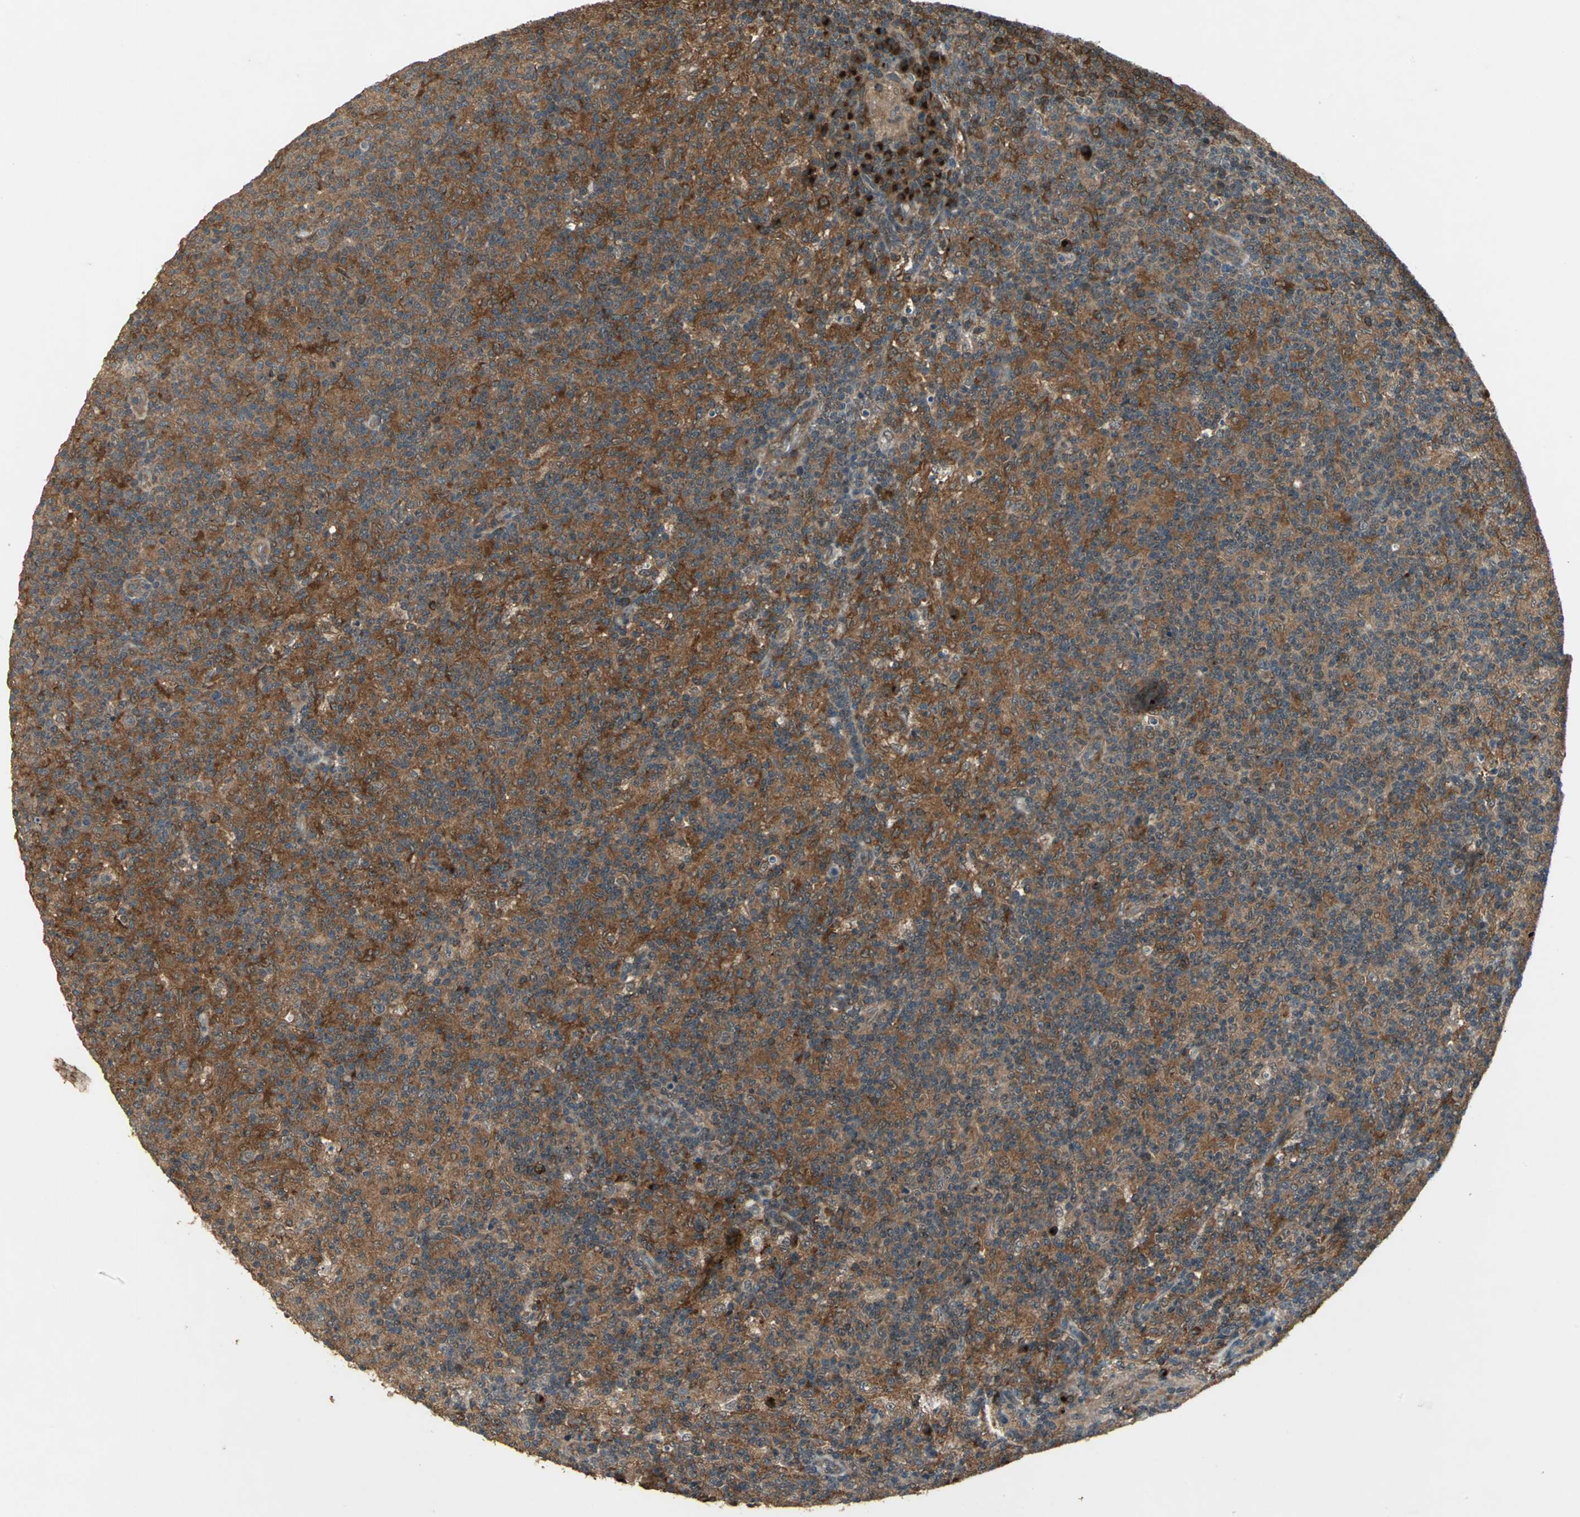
{"staining": {"intensity": "strong", "quantity": ">75%", "location": "cytoplasmic/membranous"}, "tissue": "lymph node", "cell_type": "Germinal center cells", "image_type": "normal", "snomed": [{"axis": "morphology", "description": "Normal tissue, NOS"}, {"axis": "morphology", "description": "Inflammation, NOS"}, {"axis": "topography", "description": "Lymph node"}], "caption": "A high amount of strong cytoplasmic/membranous positivity is identified in about >75% of germinal center cells in unremarkable lymph node.", "gene": "NFKBIE", "patient": {"sex": "male", "age": 55}}